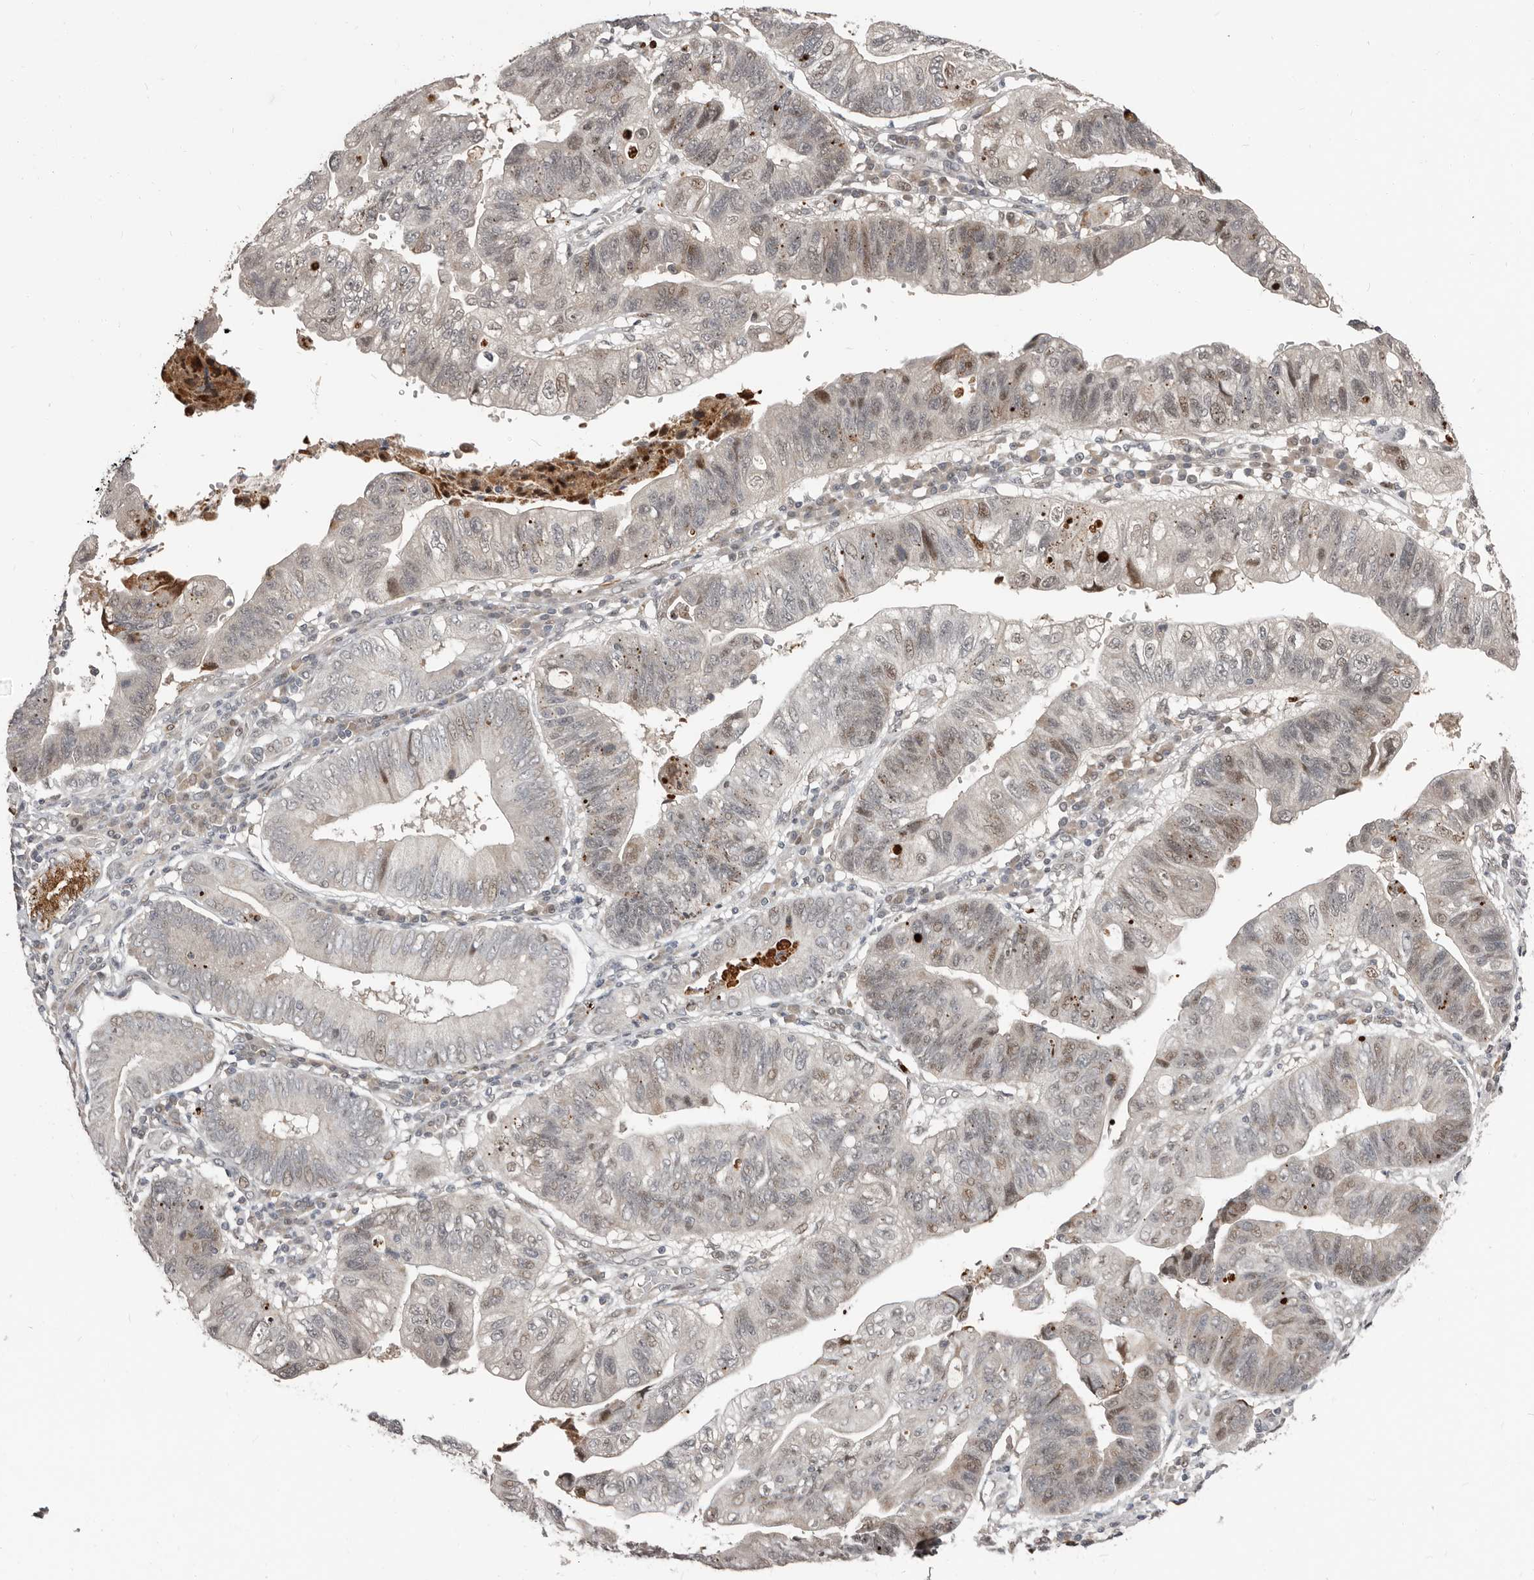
{"staining": {"intensity": "weak", "quantity": "25%-75%", "location": "cytoplasmic/membranous,nuclear"}, "tissue": "stomach cancer", "cell_type": "Tumor cells", "image_type": "cancer", "snomed": [{"axis": "morphology", "description": "Adenocarcinoma, NOS"}, {"axis": "topography", "description": "Stomach"}], "caption": "Immunohistochemical staining of stomach cancer reveals low levels of weak cytoplasmic/membranous and nuclear expression in about 25%-75% of tumor cells.", "gene": "APOL6", "patient": {"sex": "male", "age": 59}}